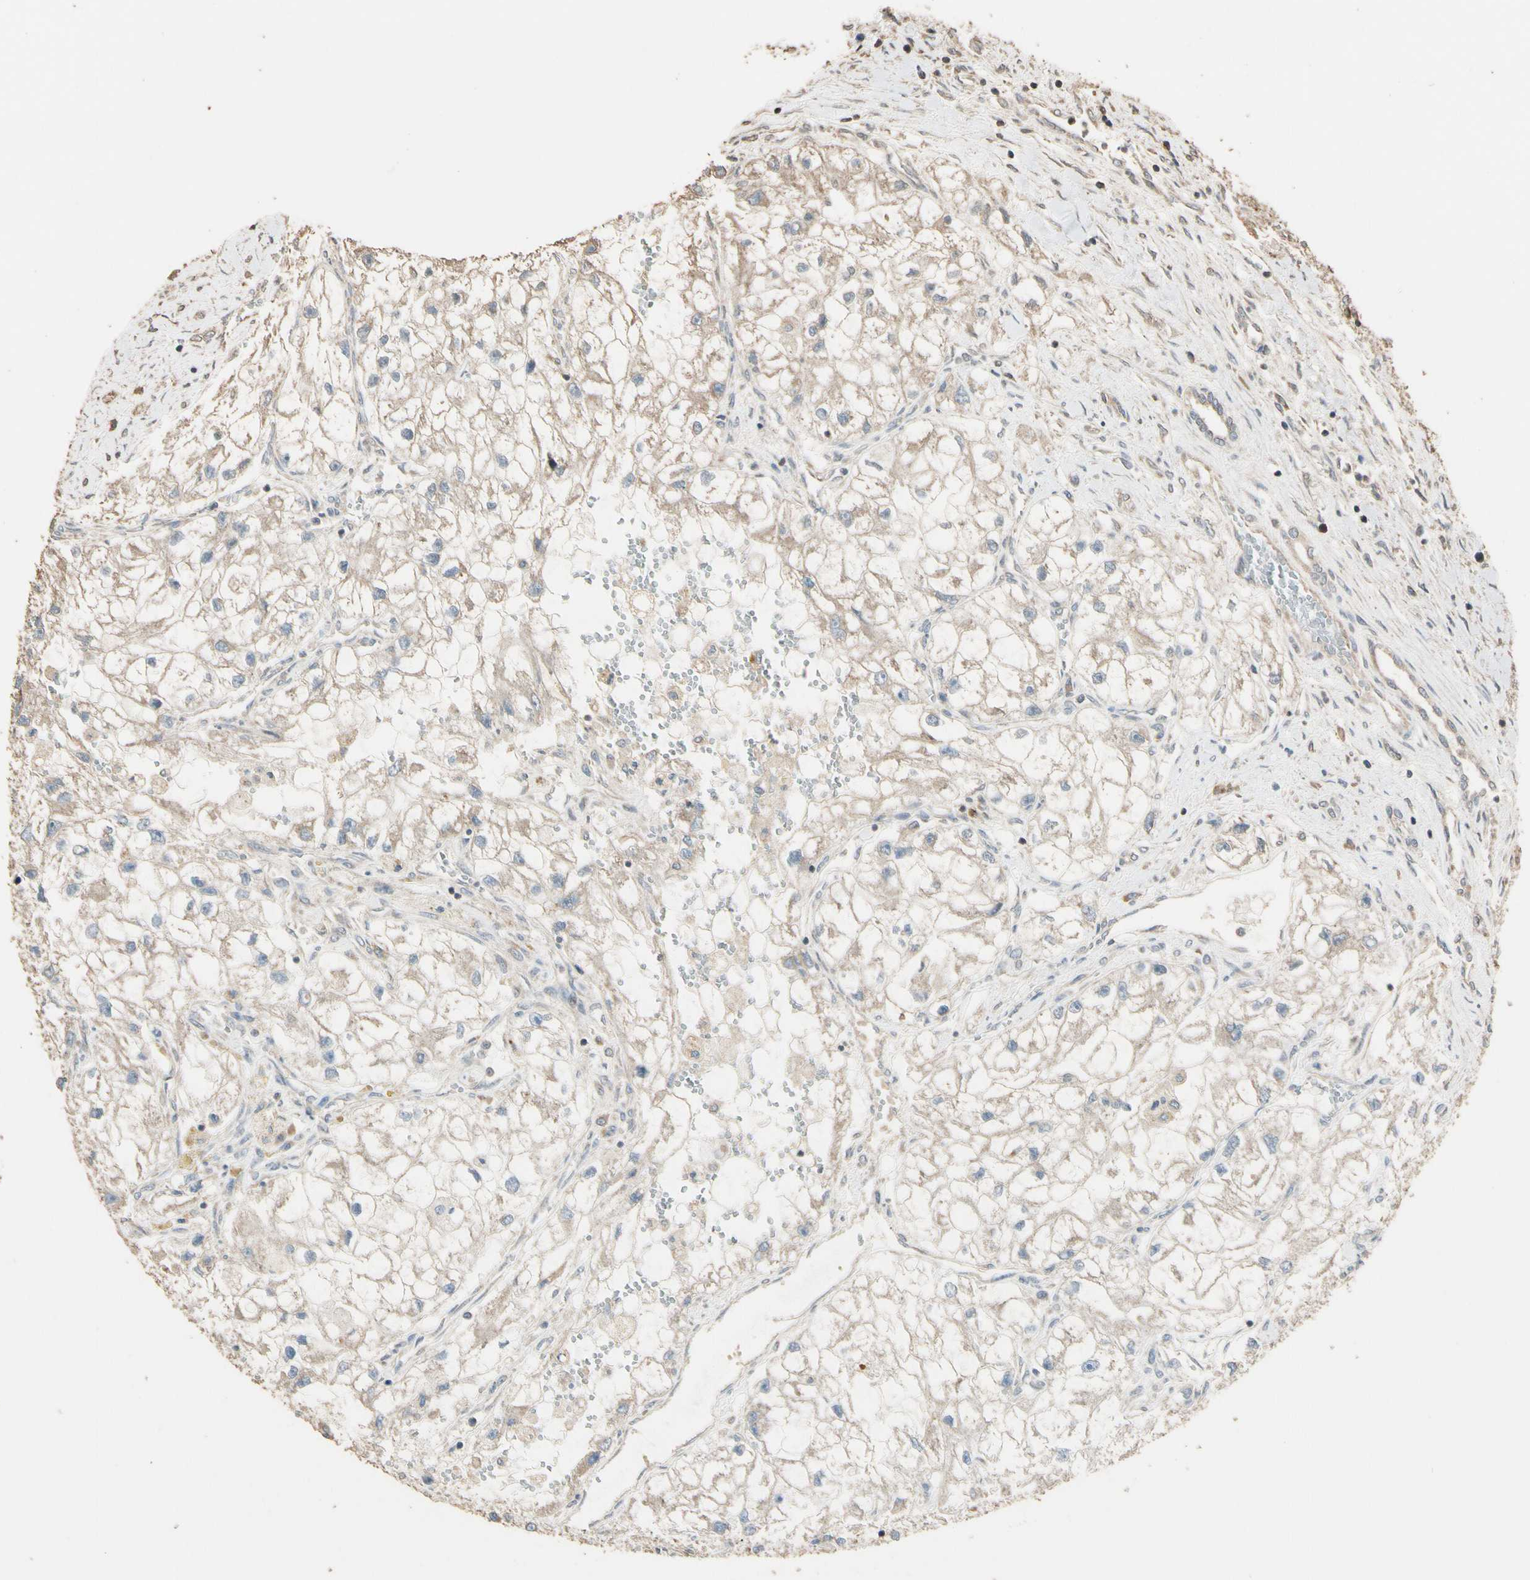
{"staining": {"intensity": "moderate", "quantity": ">75%", "location": "cytoplasmic/membranous"}, "tissue": "renal cancer", "cell_type": "Tumor cells", "image_type": "cancer", "snomed": [{"axis": "morphology", "description": "Adenocarcinoma, NOS"}, {"axis": "topography", "description": "Kidney"}], "caption": "Moderate cytoplasmic/membranous protein positivity is identified in approximately >75% of tumor cells in adenocarcinoma (renal). (IHC, brightfield microscopy, high magnification).", "gene": "STX18", "patient": {"sex": "female", "age": 70}}